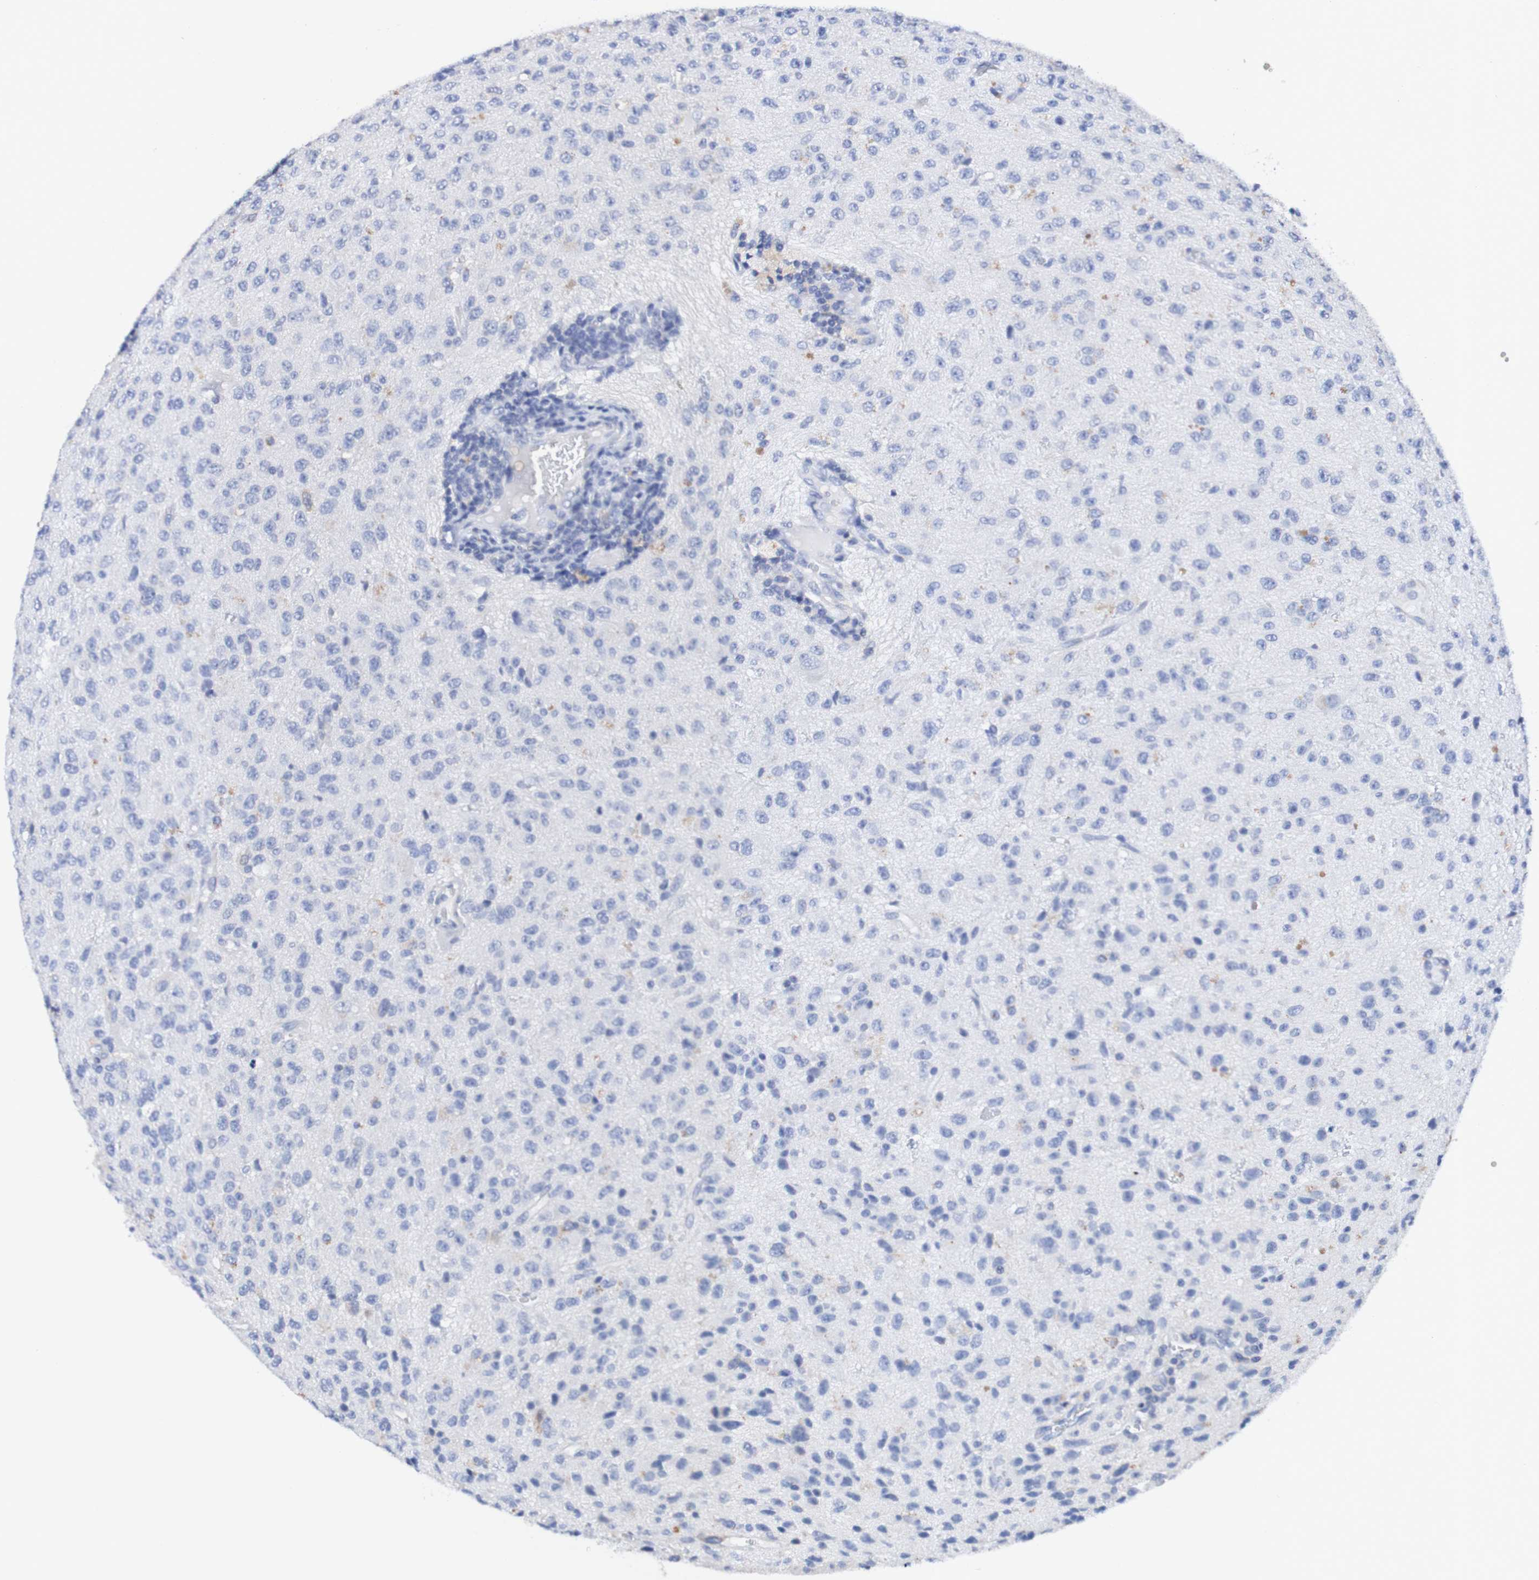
{"staining": {"intensity": "negative", "quantity": "none", "location": "none"}, "tissue": "glioma", "cell_type": "Tumor cells", "image_type": "cancer", "snomed": [{"axis": "morphology", "description": "Glioma, malignant, High grade"}, {"axis": "topography", "description": "pancreas cauda"}], "caption": "Tumor cells show no significant staining in malignant high-grade glioma.", "gene": "ACVR1C", "patient": {"sex": "male", "age": 60}}